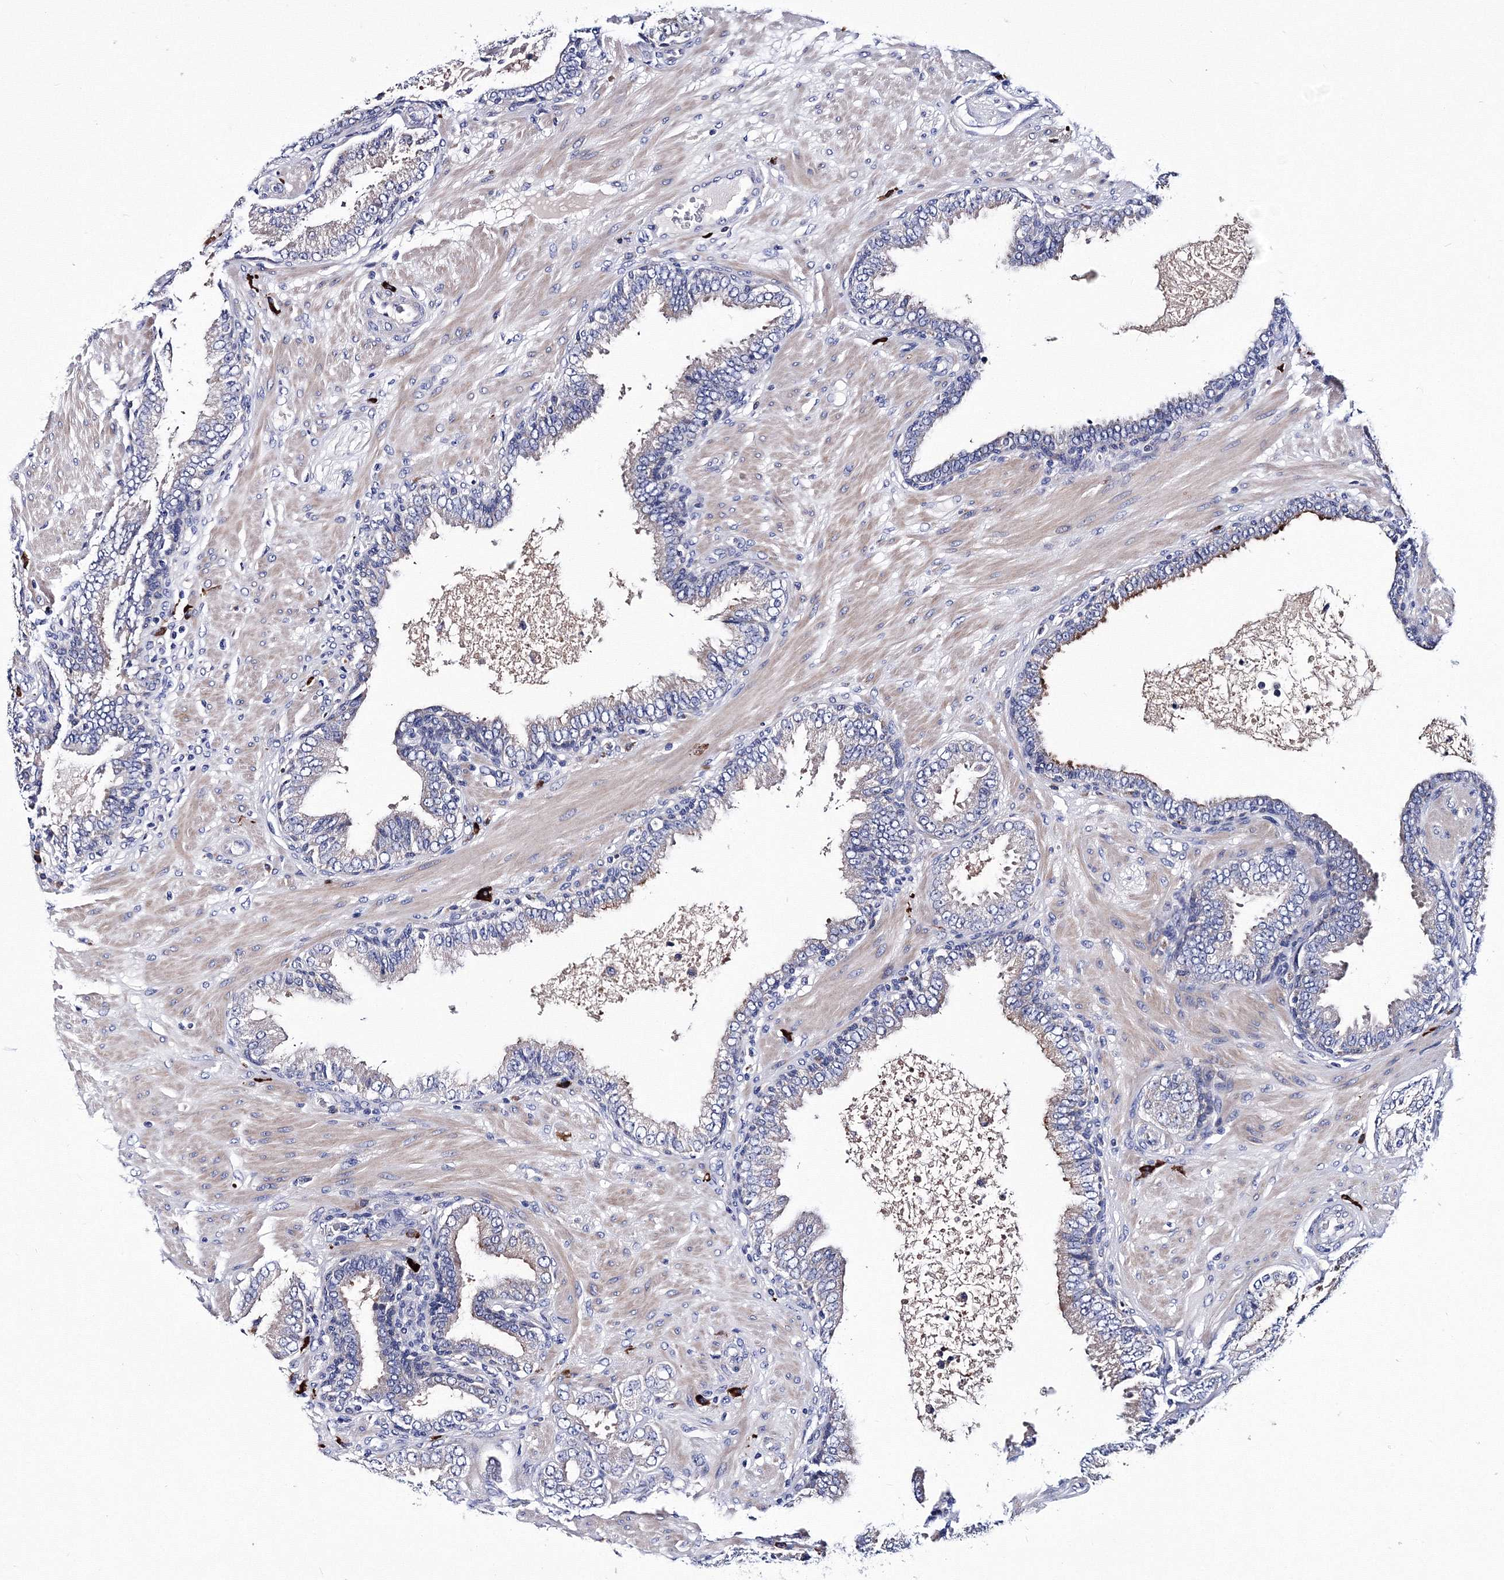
{"staining": {"intensity": "negative", "quantity": "none", "location": "none"}, "tissue": "prostate cancer", "cell_type": "Tumor cells", "image_type": "cancer", "snomed": [{"axis": "morphology", "description": "Adenocarcinoma, Low grade"}, {"axis": "topography", "description": "Prostate"}], "caption": "IHC micrograph of adenocarcinoma (low-grade) (prostate) stained for a protein (brown), which demonstrates no expression in tumor cells.", "gene": "TRPM2", "patient": {"sex": "male", "age": 63}}